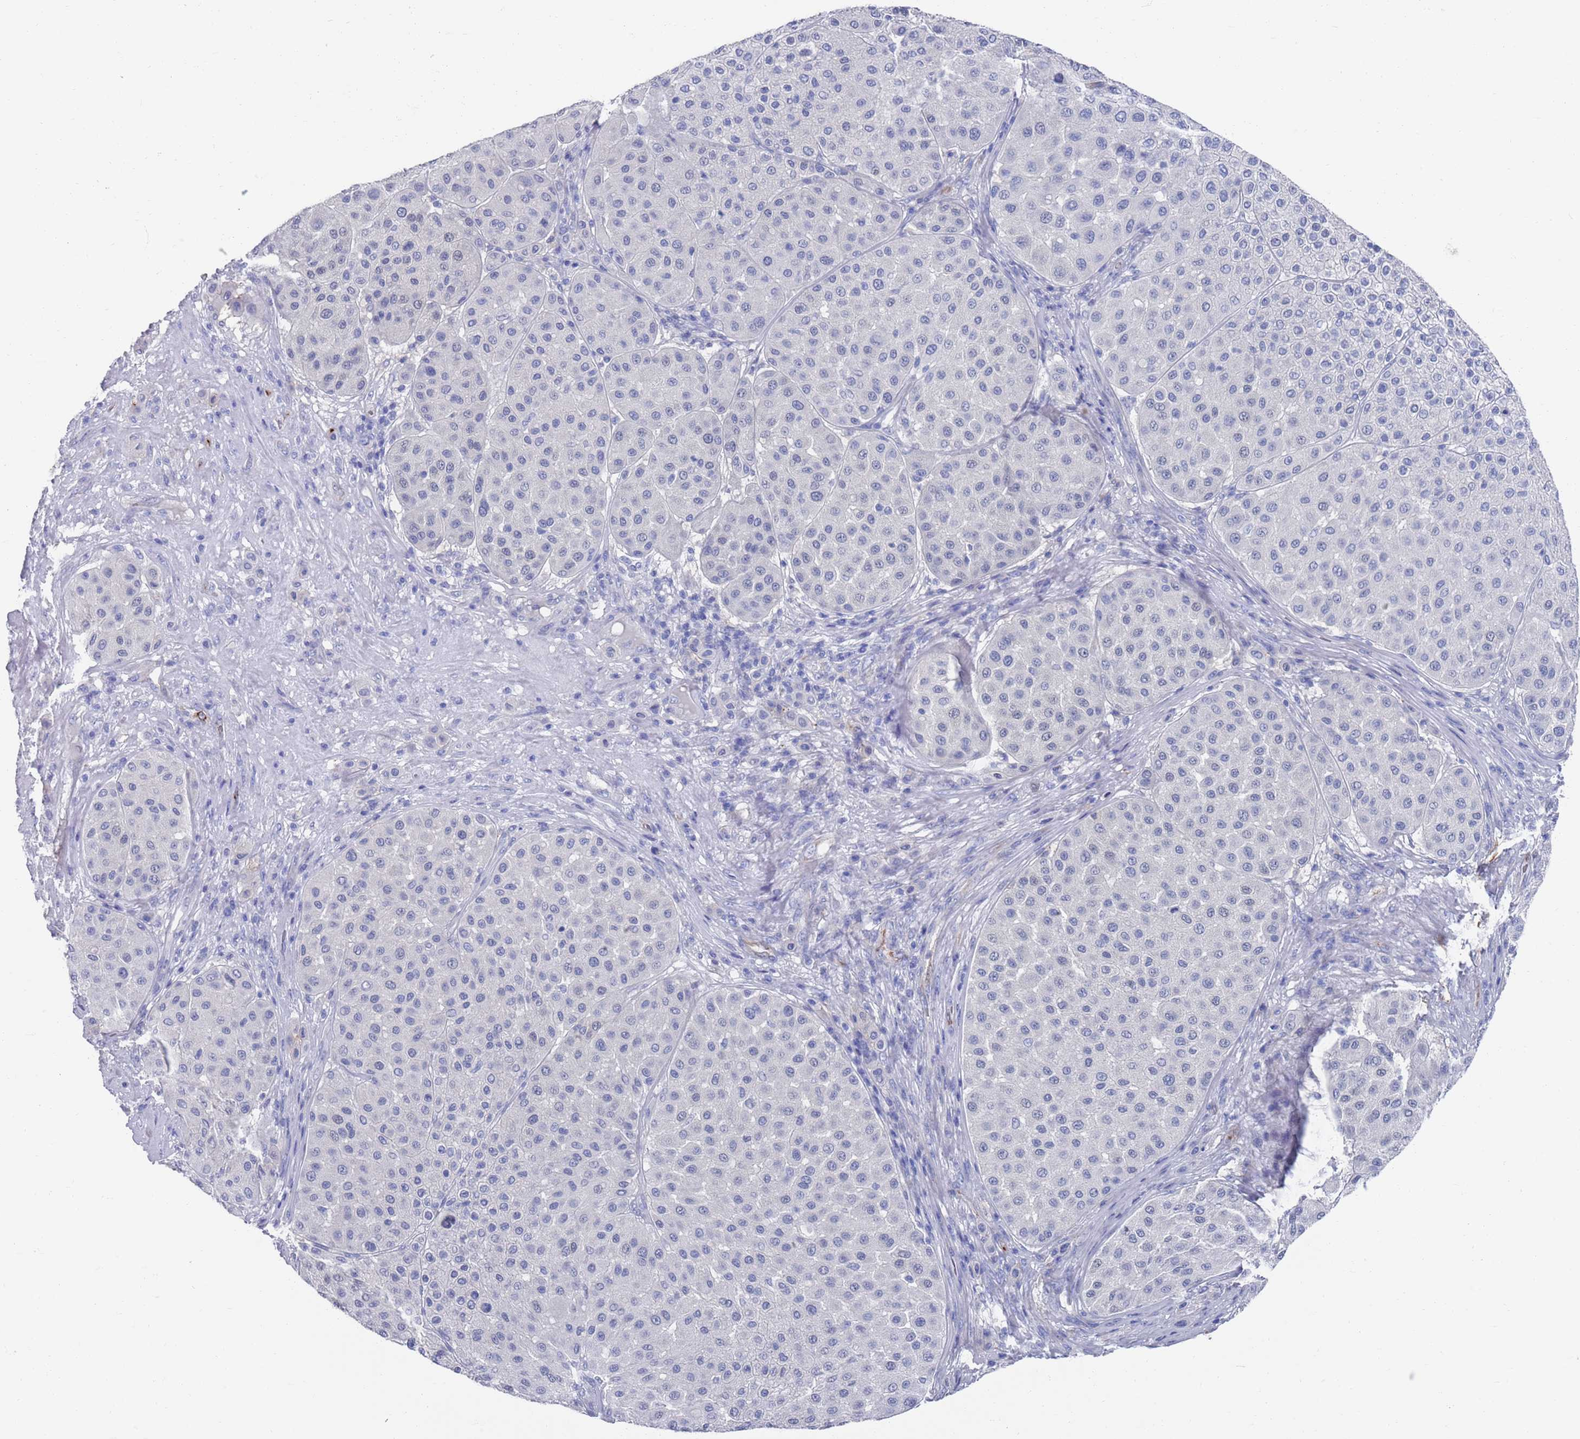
{"staining": {"intensity": "negative", "quantity": "none", "location": "none"}, "tissue": "melanoma", "cell_type": "Tumor cells", "image_type": "cancer", "snomed": [{"axis": "morphology", "description": "Malignant melanoma, Metastatic site"}, {"axis": "topography", "description": "Smooth muscle"}], "caption": "Protein analysis of melanoma displays no significant positivity in tumor cells.", "gene": "MTMR2", "patient": {"sex": "male", "age": 41}}